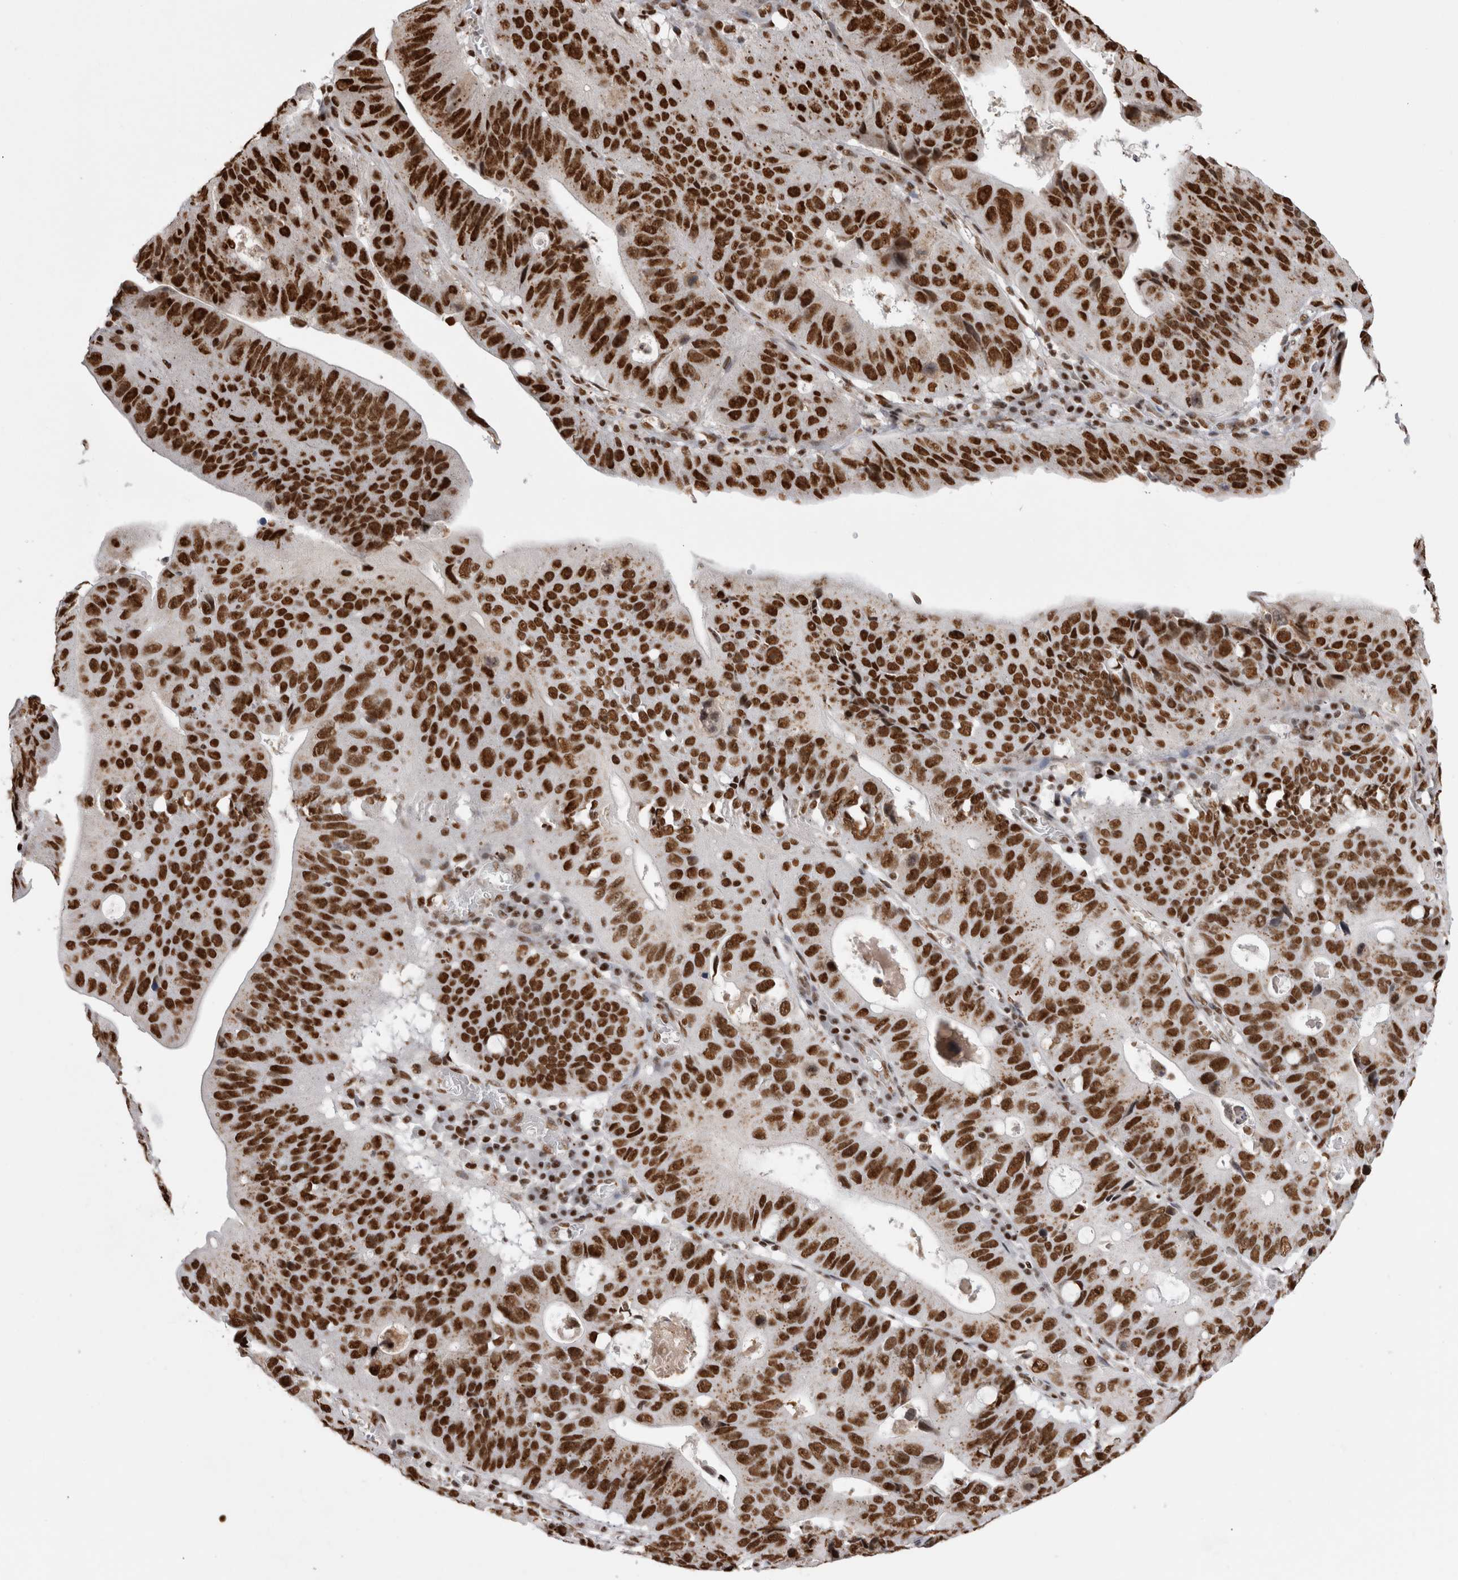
{"staining": {"intensity": "strong", "quantity": ">75%", "location": "nuclear"}, "tissue": "stomach cancer", "cell_type": "Tumor cells", "image_type": "cancer", "snomed": [{"axis": "morphology", "description": "Adenocarcinoma, NOS"}, {"axis": "topography", "description": "Stomach"}], "caption": "Adenocarcinoma (stomach) stained with DAB immunohistochemistry (IHC) displays high levels of strong nuclear staining in about >75% of tumor cells. Using DAB (brown) and hematoxylin (blue) stains, captured at high magnification using brightfield microscopy.", "gene": "EYA2", "patient": {"sex": "male", "age": 59}}